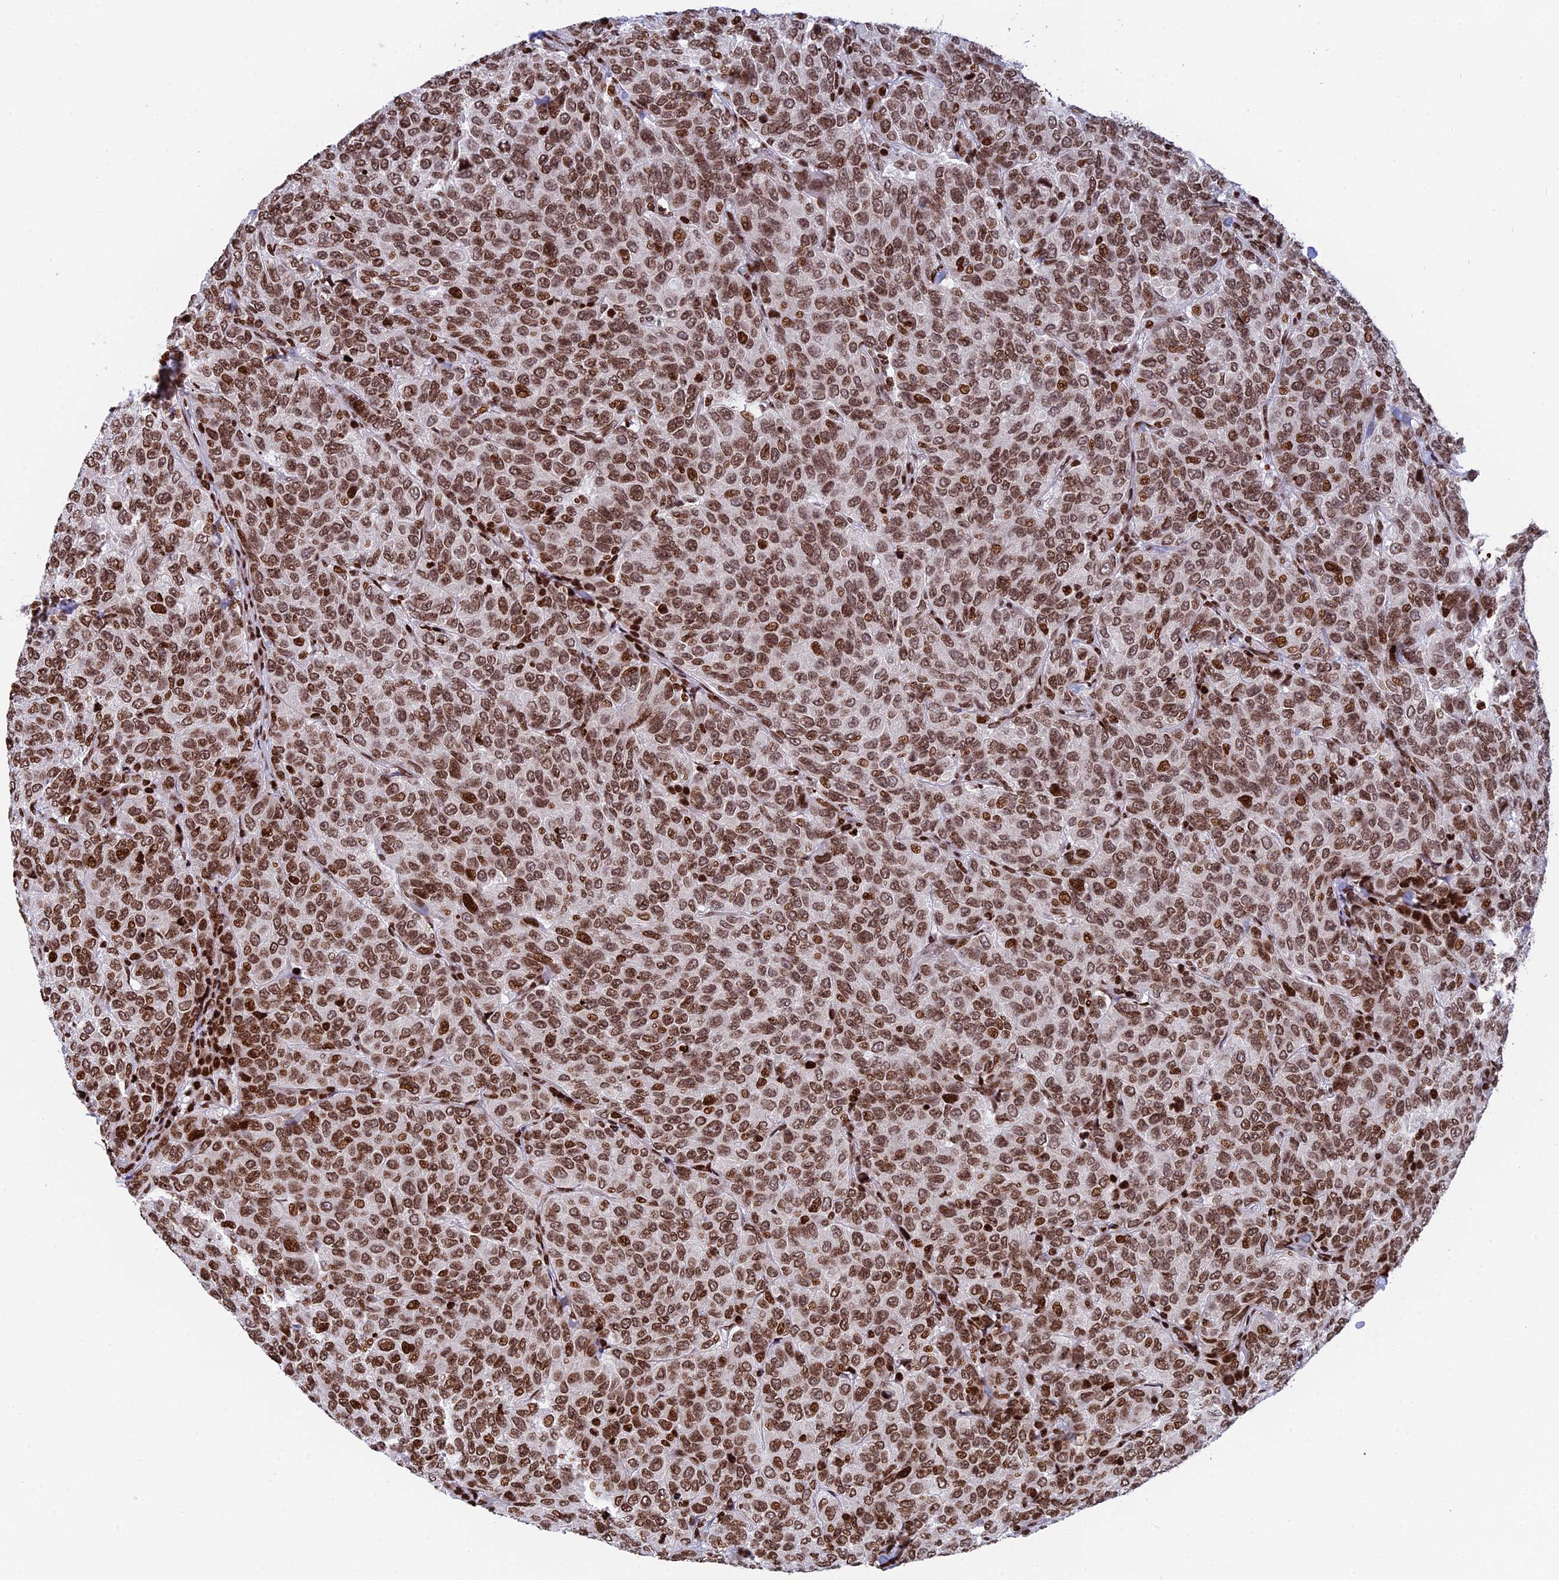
{"staining": {"intensity": "moderate", "quantity": ">75%", "location": "nuclear"}, "tissue": "breast cancer", "cell_type": "Tumor cells", "image_type": "cancer", "snomed": [{"axis": "morphology", "description": "Duct carcinoma"}, {"axis": "topography", "description": "Breast"}], "caption": "Immunohistochemistry (IHC) image of human breast cancer stained for a protein (brown), which demonstrates medium levels of moderate nuclear staining in about >75% of tumor cells.", "gene": "RPAP1", "patient": {"sex": "female", "age": 55}}